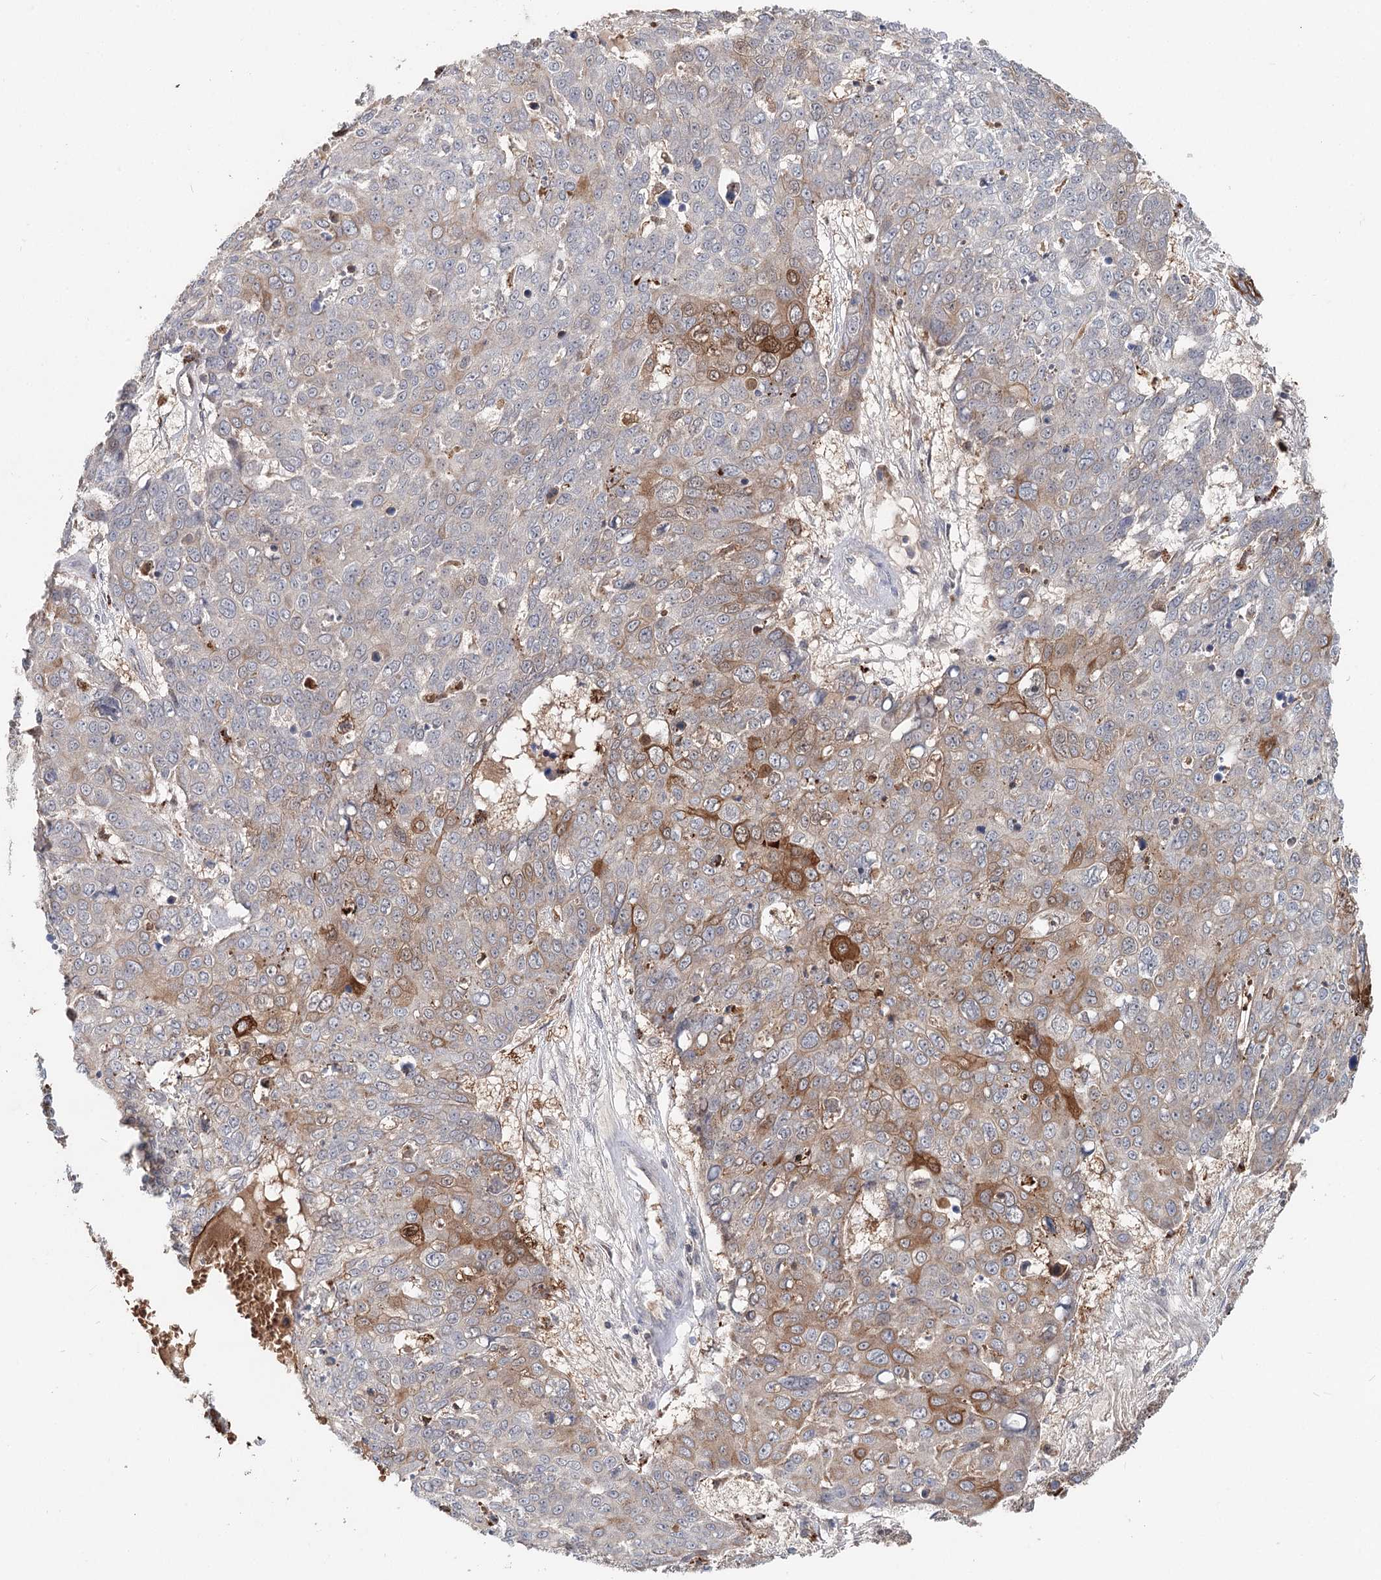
{"staining": {"intensity": "moderate", "quantity": "25%-75%", "location": "cytoplasmic/membranous"}, "tissue": "skin cancer", "cell_type": "Tumor cells", "image_type": "cancer", "snomed": [{"axis": "morphology", "description": "Squamous cell carcinoma, NOS"}, {"axis": "topography", "description": "Skin"}], "caption": "An image showing moderate cytoplasmic/membranous expression in approximately 25%-75% of tumor cells in squamous cell carcinoma (skin), as visualized by brown immunohistochemical staining.", "gene": "FBXO7", "patient": {"sex": "male", "age": 71}}